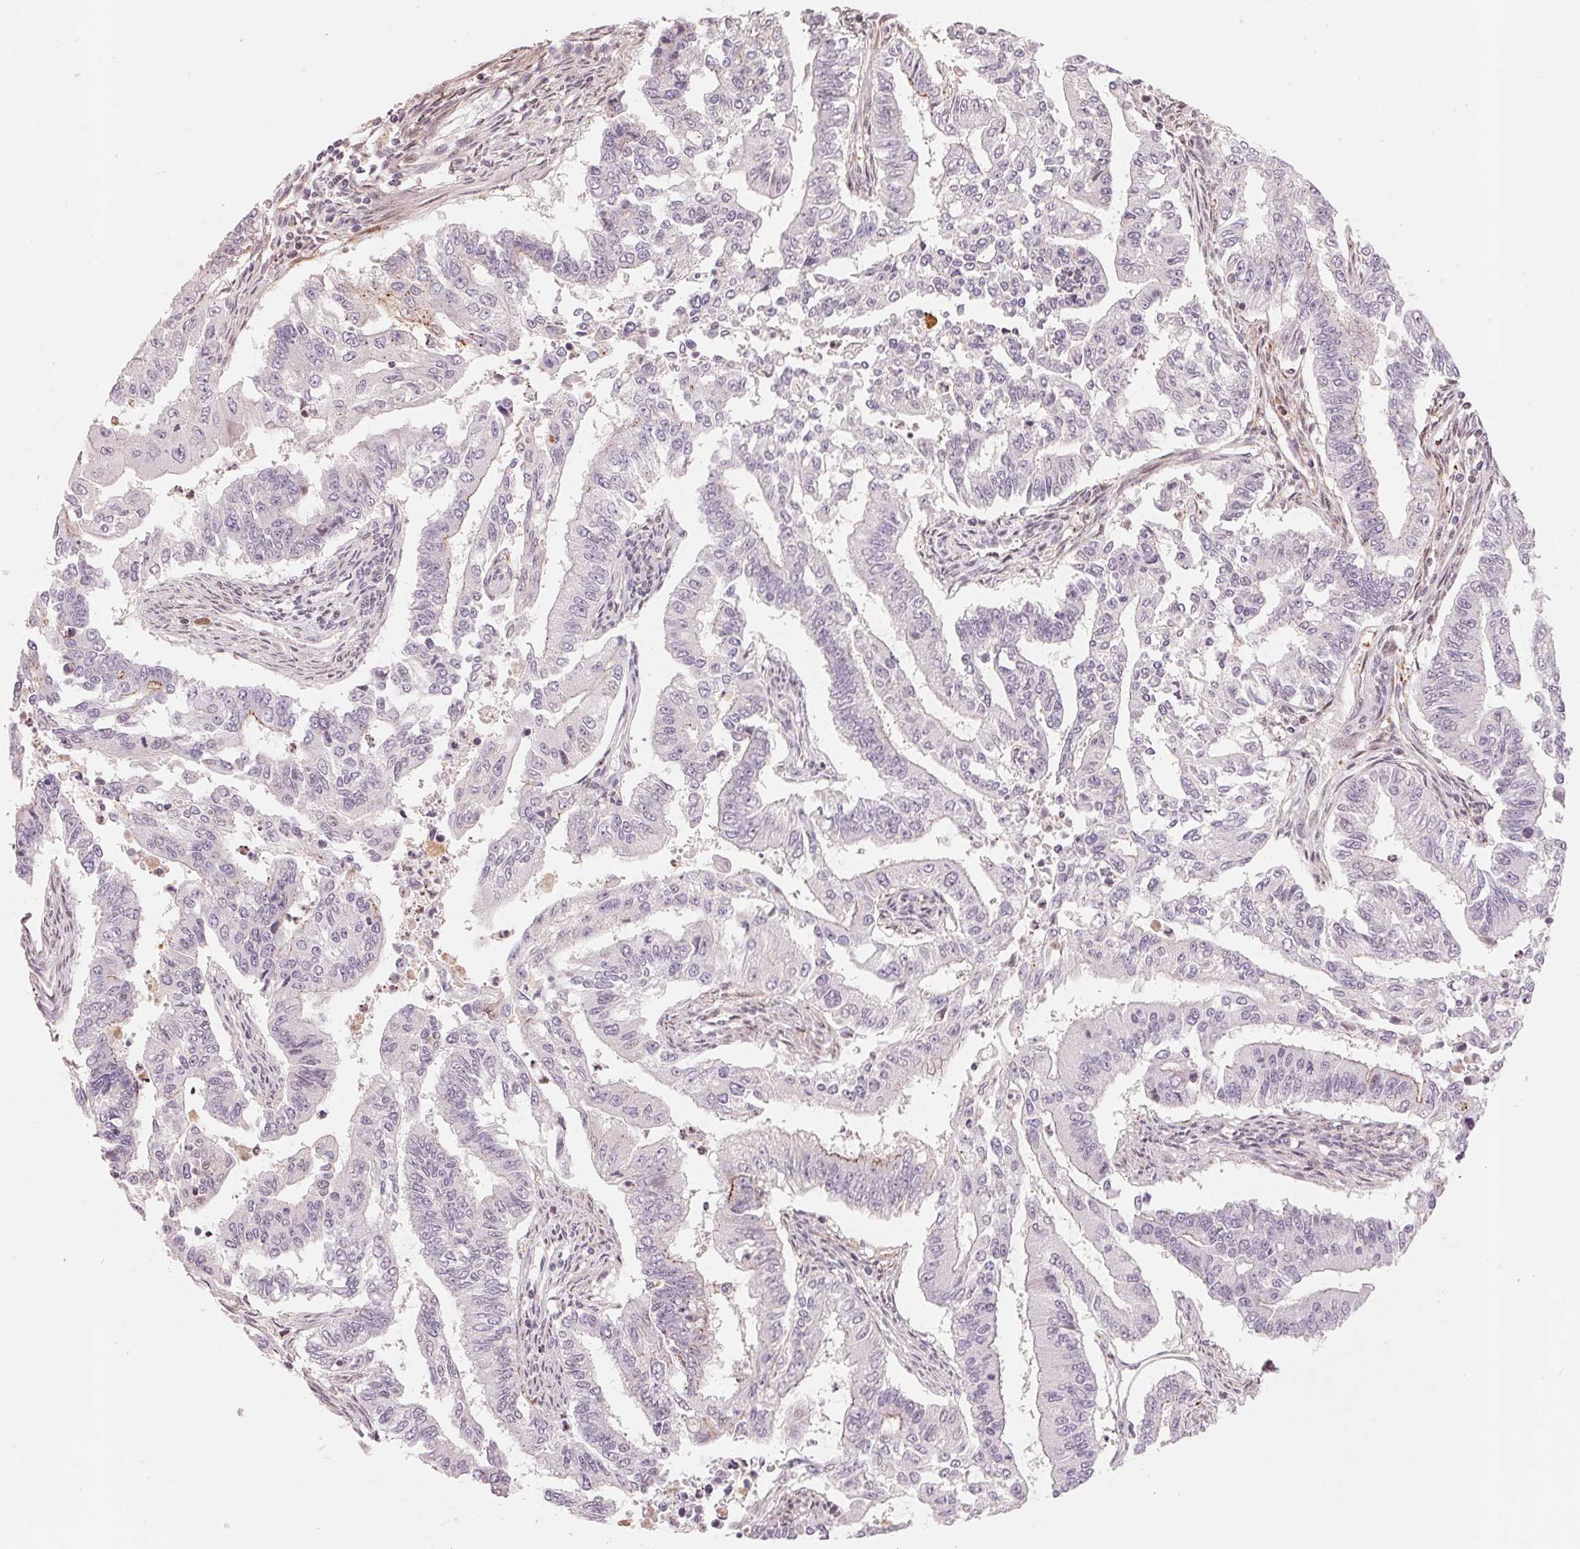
{"staining": {"intensity": "negative", "quantity": "none", "location": "none"}, "tissue": "endometrial cancer", "cell_type": "Tumor cells", "image_type": "cancer", "snomed": [{"axis": "morphology", "description": "Adenocarcinoma, NOS"}, {"axis": "topography", "description": "Uterus"}], "caption": "The photomicrograph shows no staining of tumor cells in adenocarcinoma (endometrial).", "gene": "SLC17A4", "patient": {"sex": "female", "age": 59}}